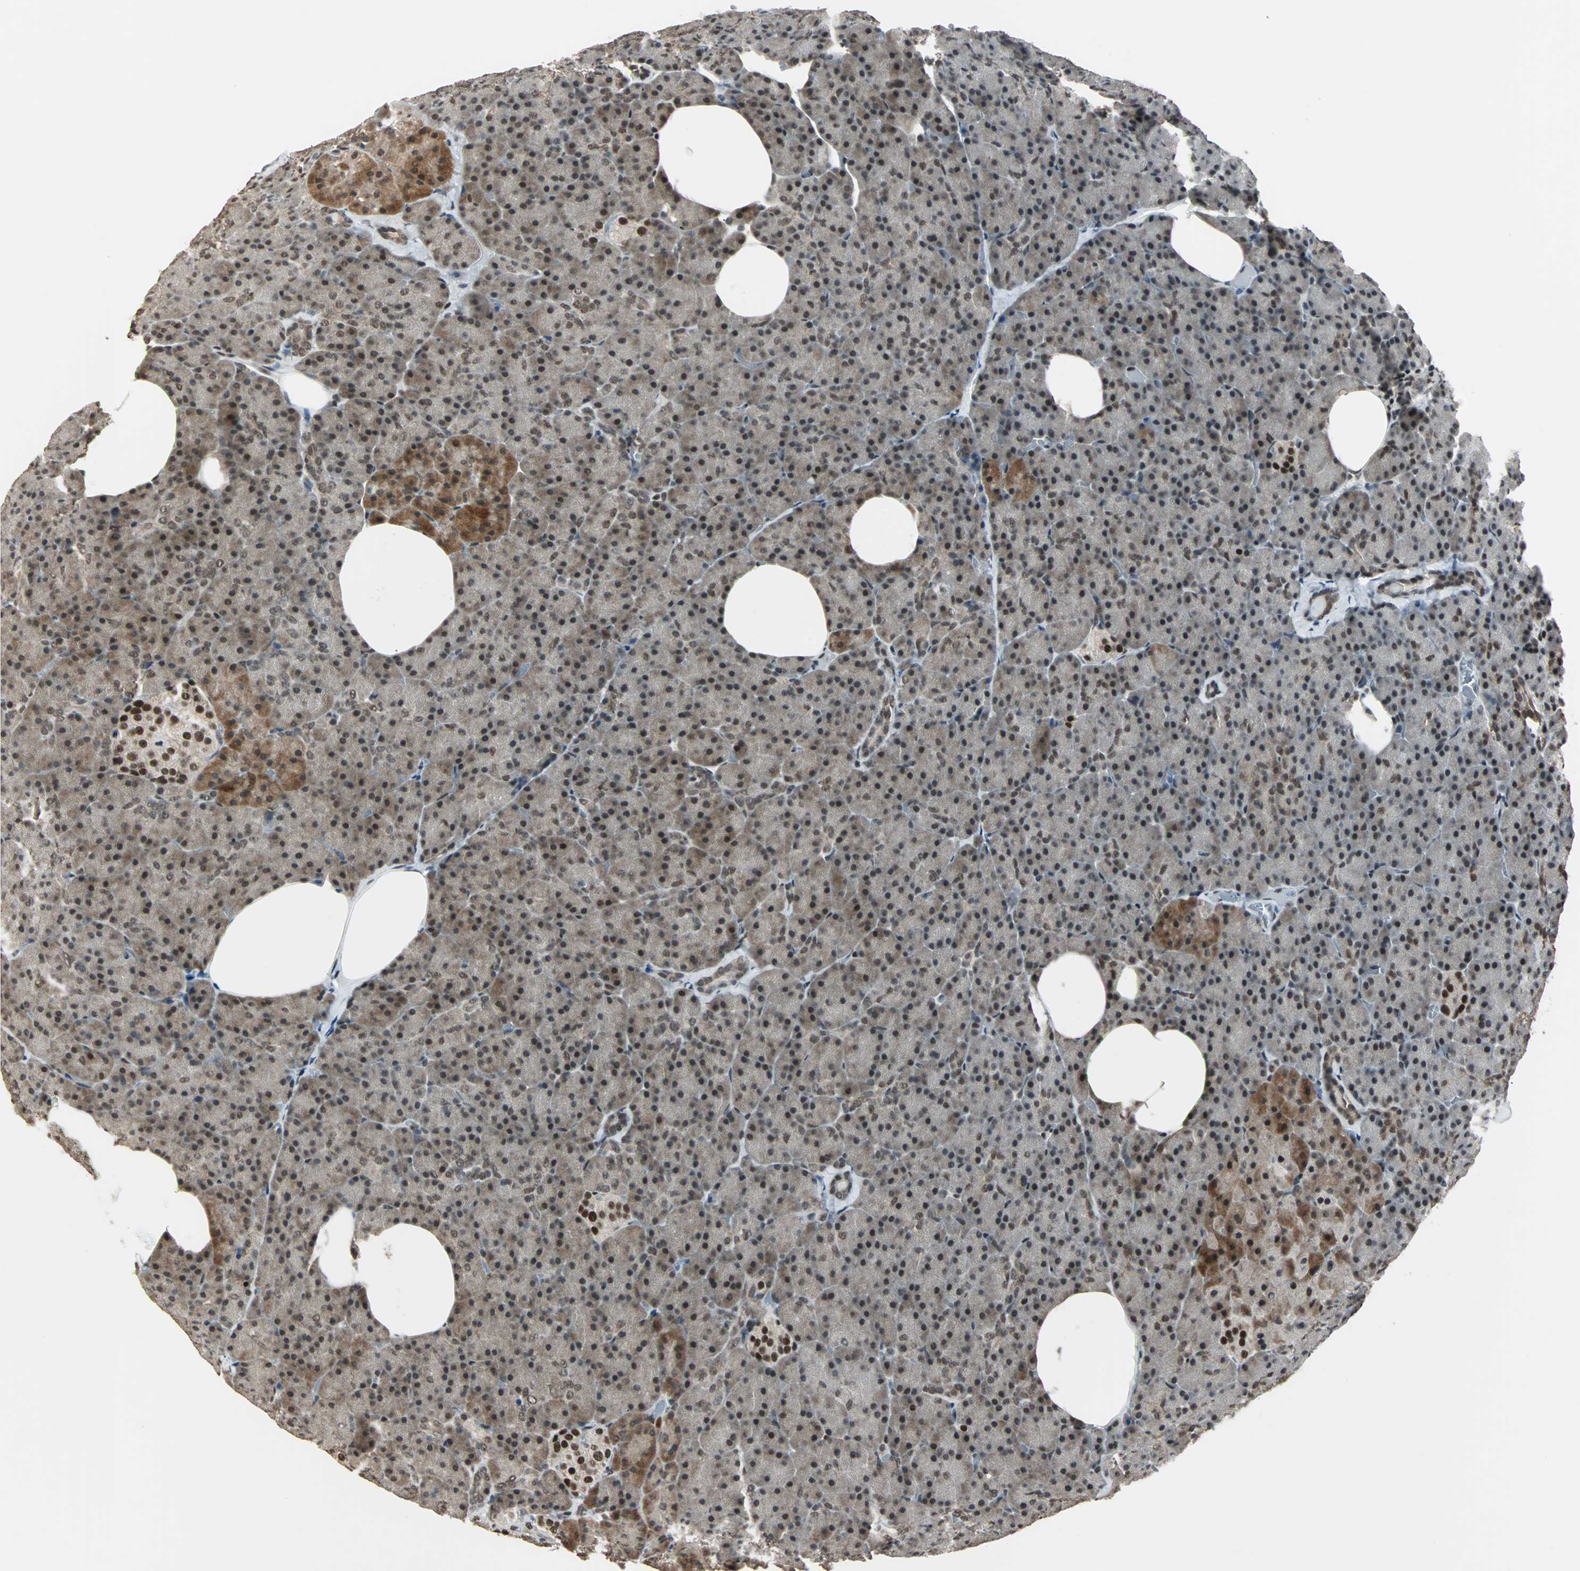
{"staining": {"intensity": "moderate", "quantity": ">75%", "location": "cytoplasmic/membranous,nuclear"}, "tissue": "pancreas", "cell_type": "Exocrine glandular cells", "image_type": "normal", "snomed": [{"axis": "morphology", "description": "Normal tissue, NOS"}, {"axis": "topography", "description": "Pancreas"}], "caption": "Immunohistochemical staining of benign human pancreas reveals moderate cytoplasmic/membranous,nuclear protein staining in about >75% of exocrine glandular cells.", "gene": "TERF2IP", "patient": {"sex": "female", "age": 35}}